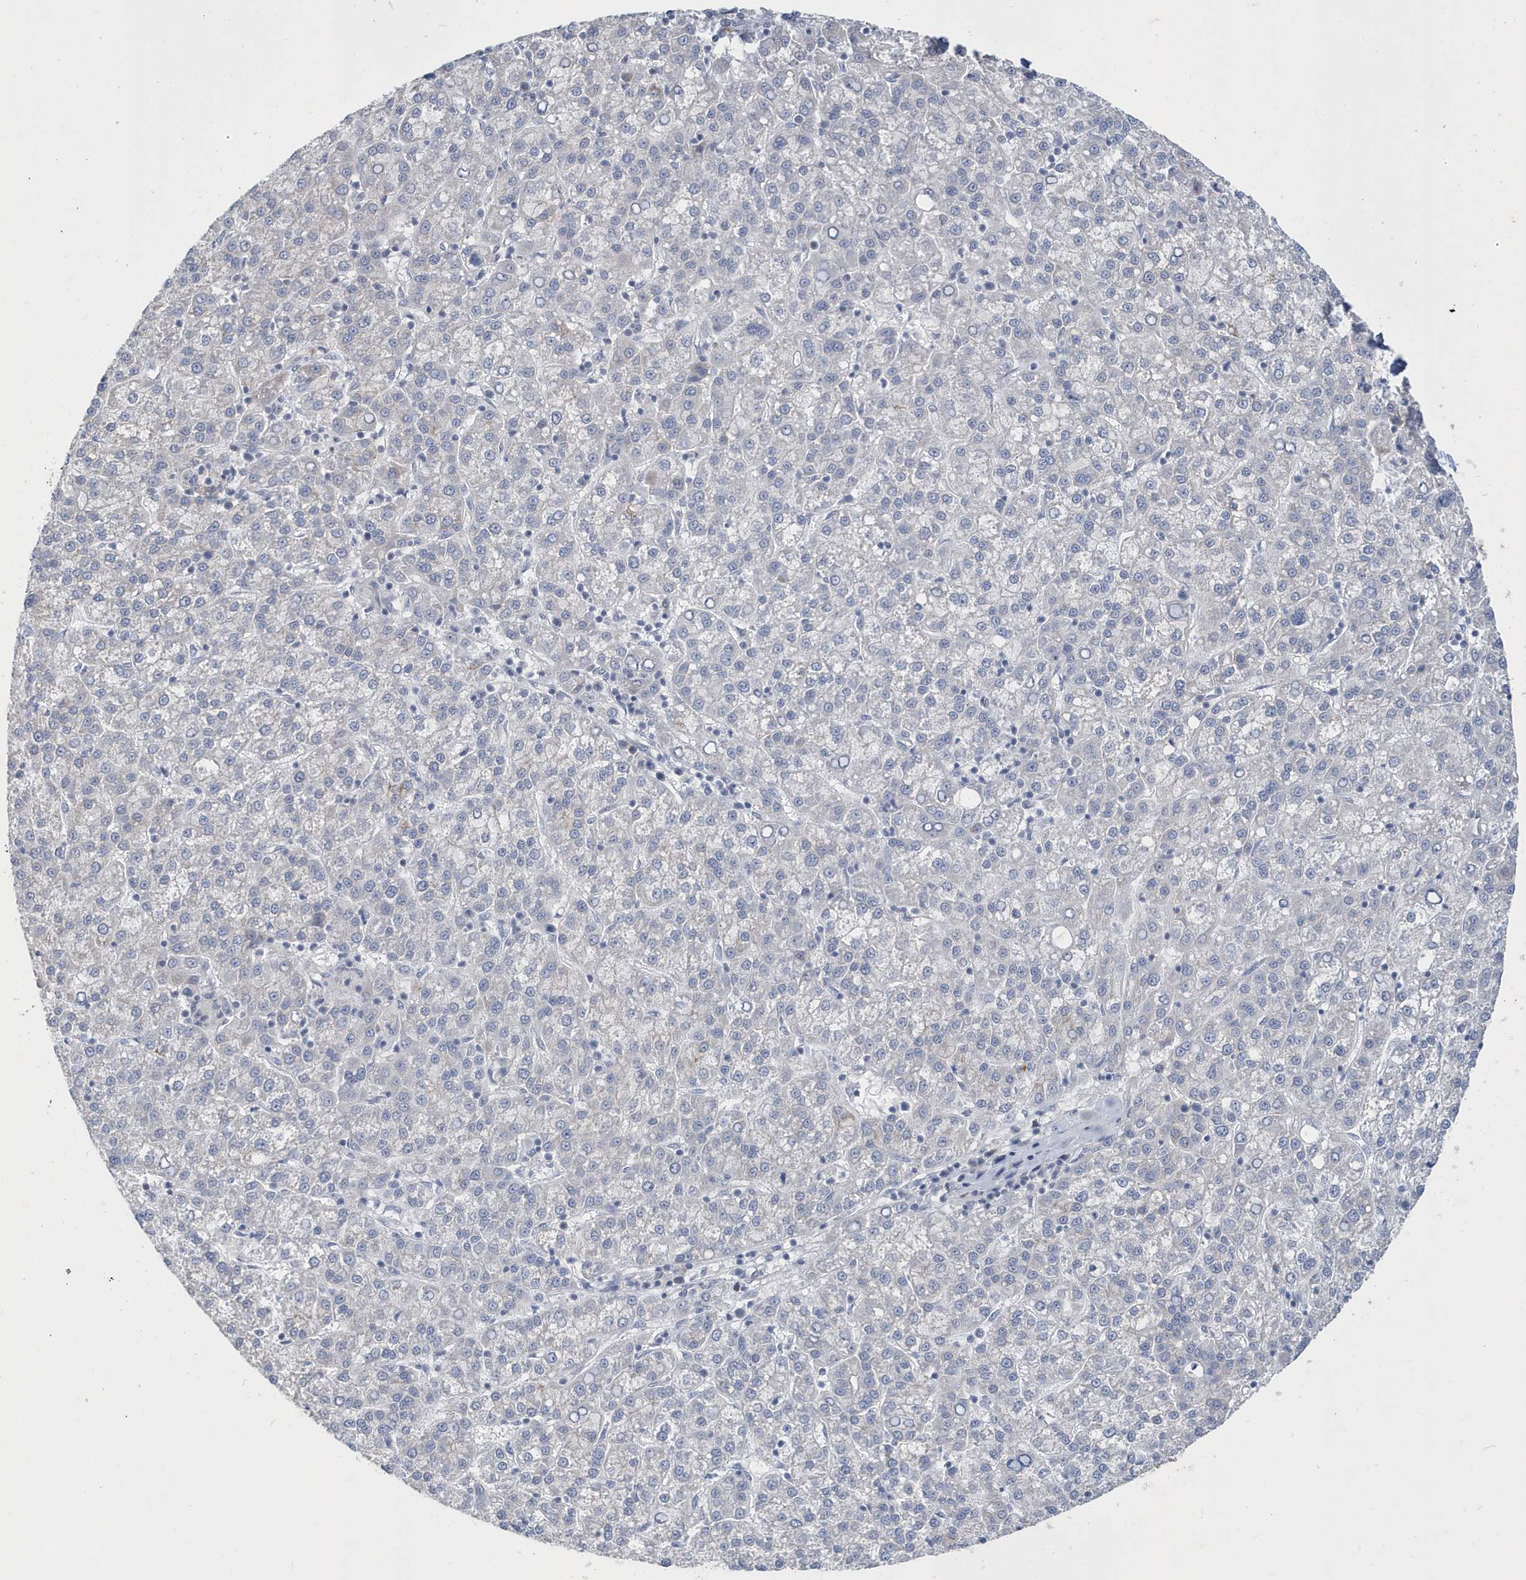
{"staining": {"intensity": "negative", "quantity": "none", "location": "none"}, "tissue": "liver cancer", "cell_type": "Tumor cells", "image_type": "cancer", "snomed": [{"axis": "morphology", "description": "Carcinoma, Hepatocellular, NOS"}, {"axis": "topography", "description": "Liver"}], "caption": "Immunohistochemical staining of human hepatocellular carcinoma (liver) exhibits no significant expression in tumor cells.", "gene": "ZNF654", "patient": {"sex": "female", "age": 58}}